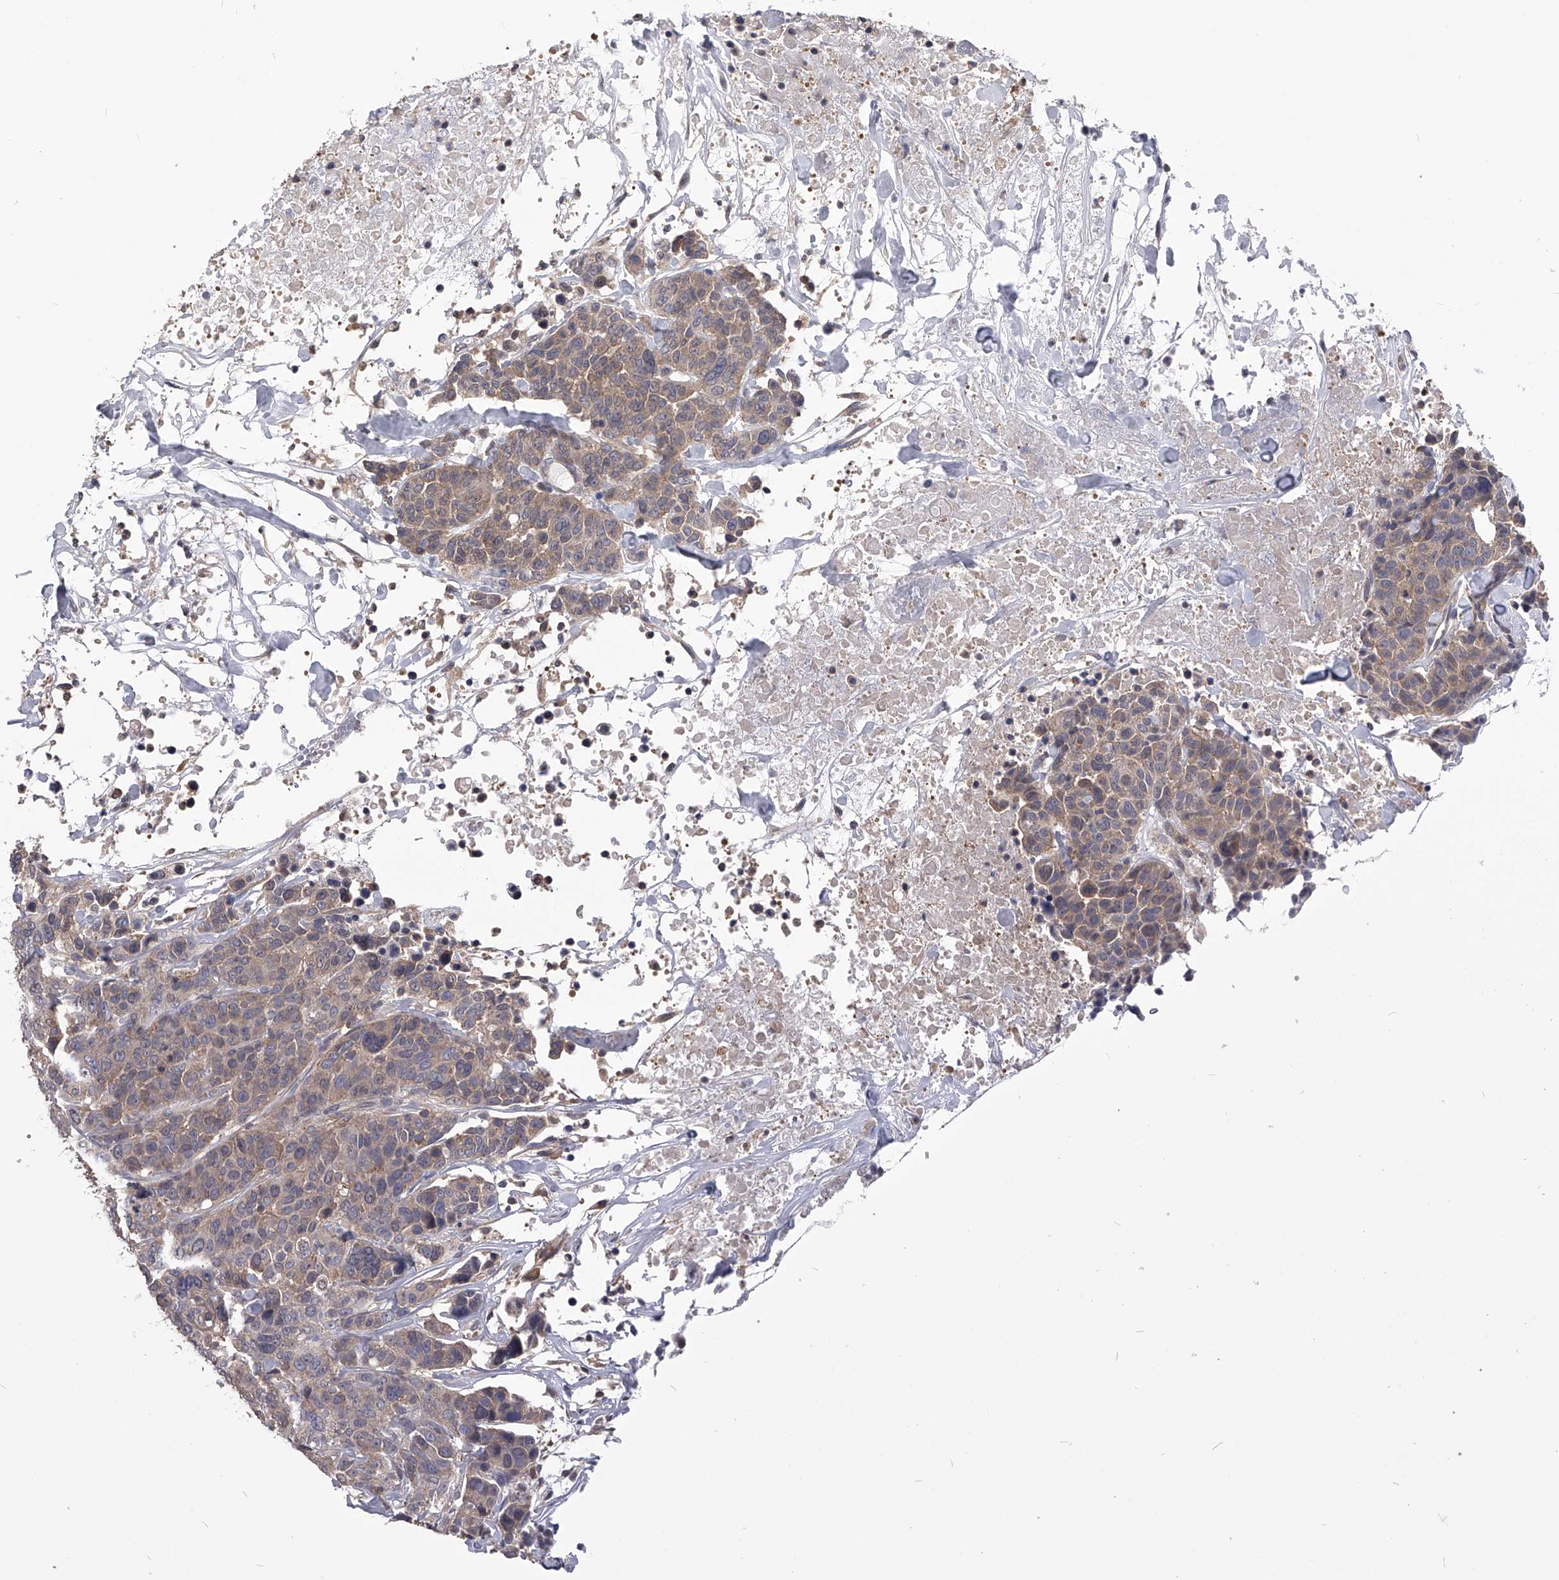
{"staining": {"intensity": "weak", "quantity": ">75%", "location": "cytoplasmic/membranous"}, "tissue": "breast cancer", "cell_type": "Tumor cells", "image_type": "cancer", "snomed": [{"axis": "morphology", "description": "Duct carcinoma"}, {"axis": "topography", "description": "Breast"}], "caption": "This is an image of immunohistochemistry staining of breast invasive ductal carcinoma, which shows weak expression in the cytoplasmic/membranous of tumor cells.", "gene": "PAN3", "patient": {"sex": "female", "age": 37}}